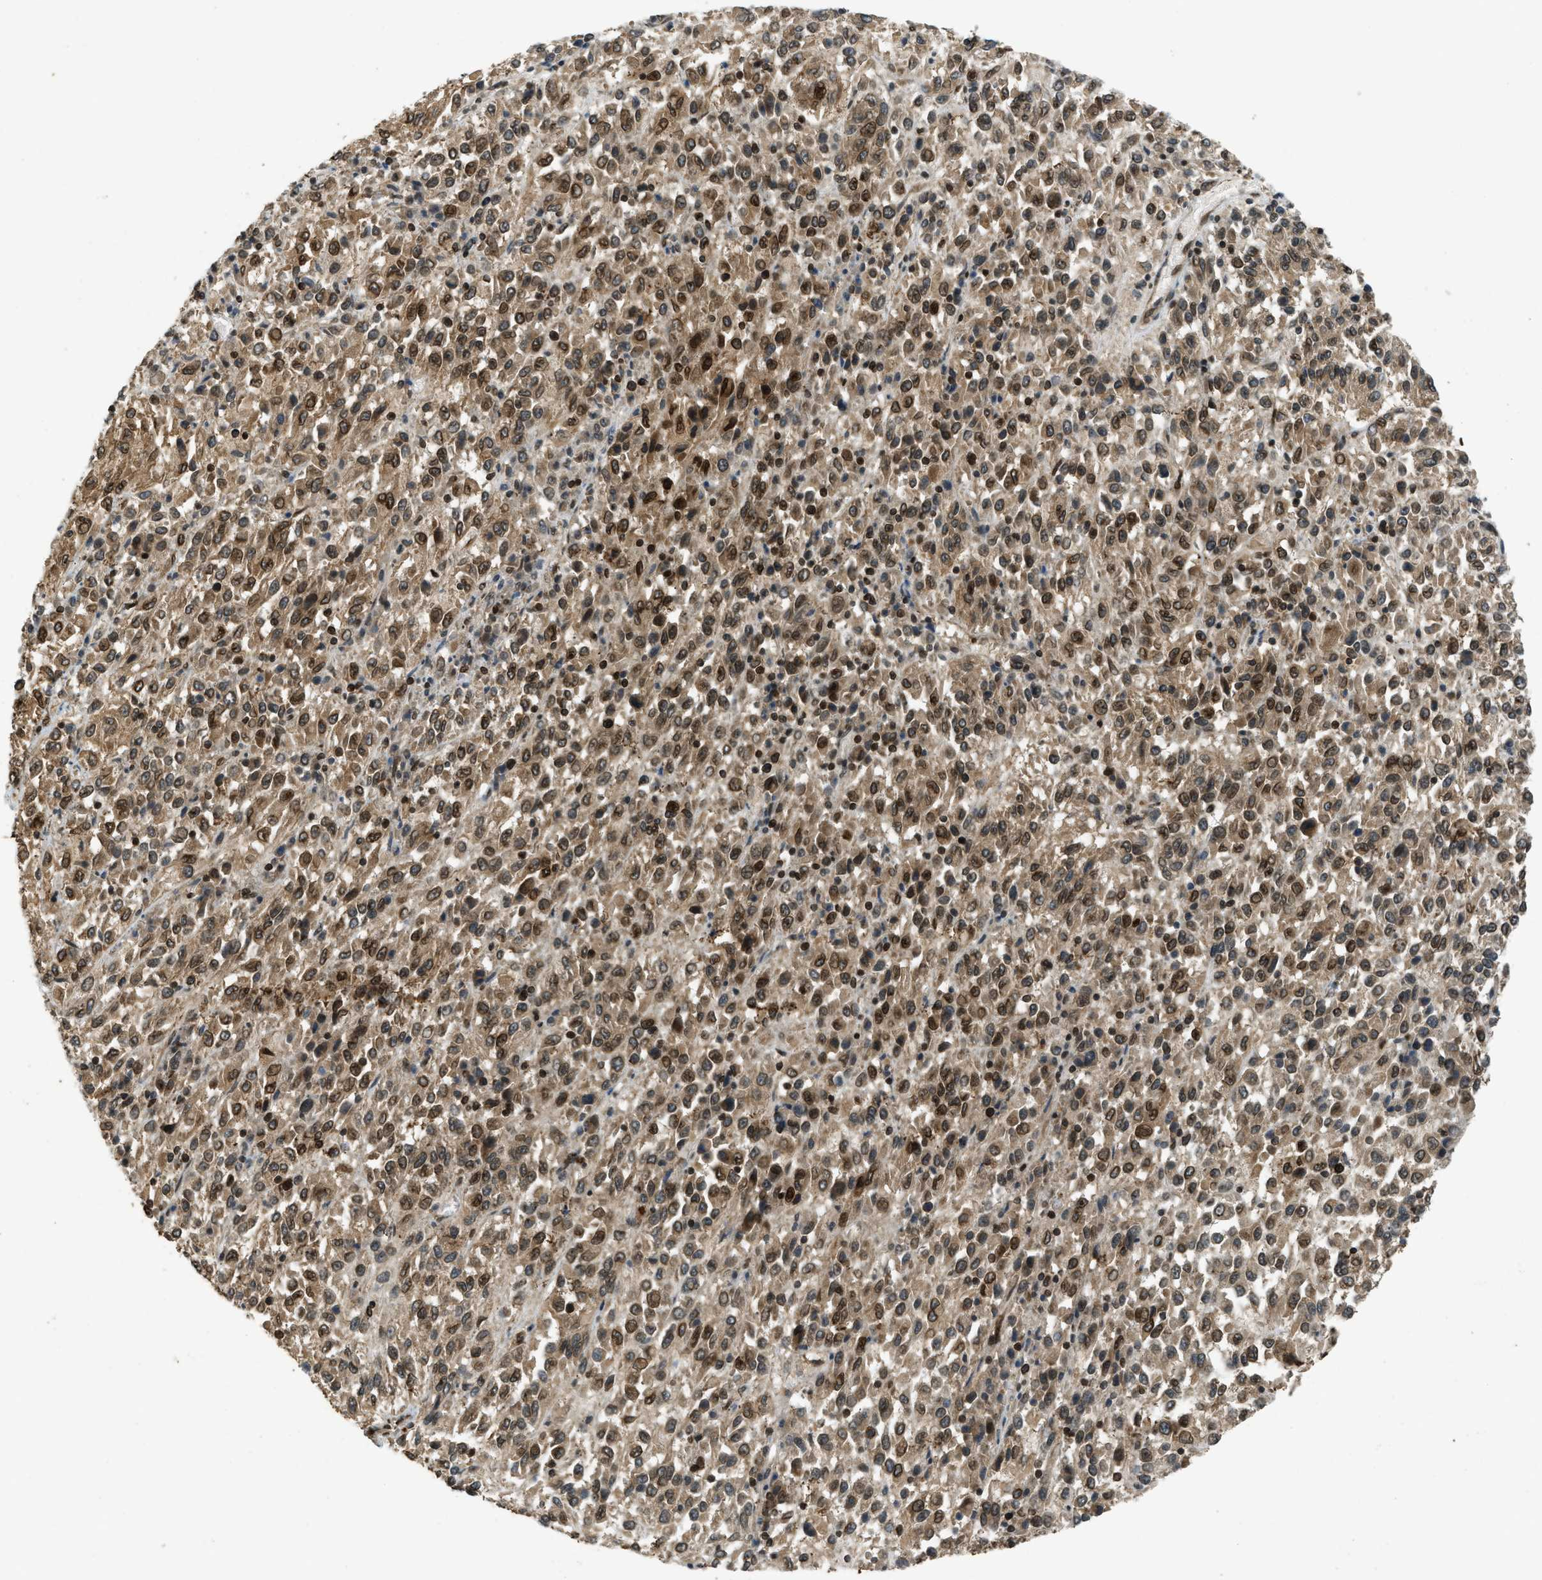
{"staining": {"intensity": "moderate", "quantity": ">75%", "location": "cytoplasmic/membranous,nuclear"}, "tissue": "melanoma", "cell_type": "Tumor cells", "image_type": "cancer", "snomed": [{"axis": "morphology", "description": "Malignant melanoma, Metastatic site"}, {"axis": "topography", "description": "Lung"}], "caption": "Tumor cells reveal medium levels of moderate cytoplasmic/membranous and nuclear expression in approximately >75% of cells in human malignant melanoma (metastatic site).", "gene": "SYNE1", "patient": {"sex": "male", "age": 64}}